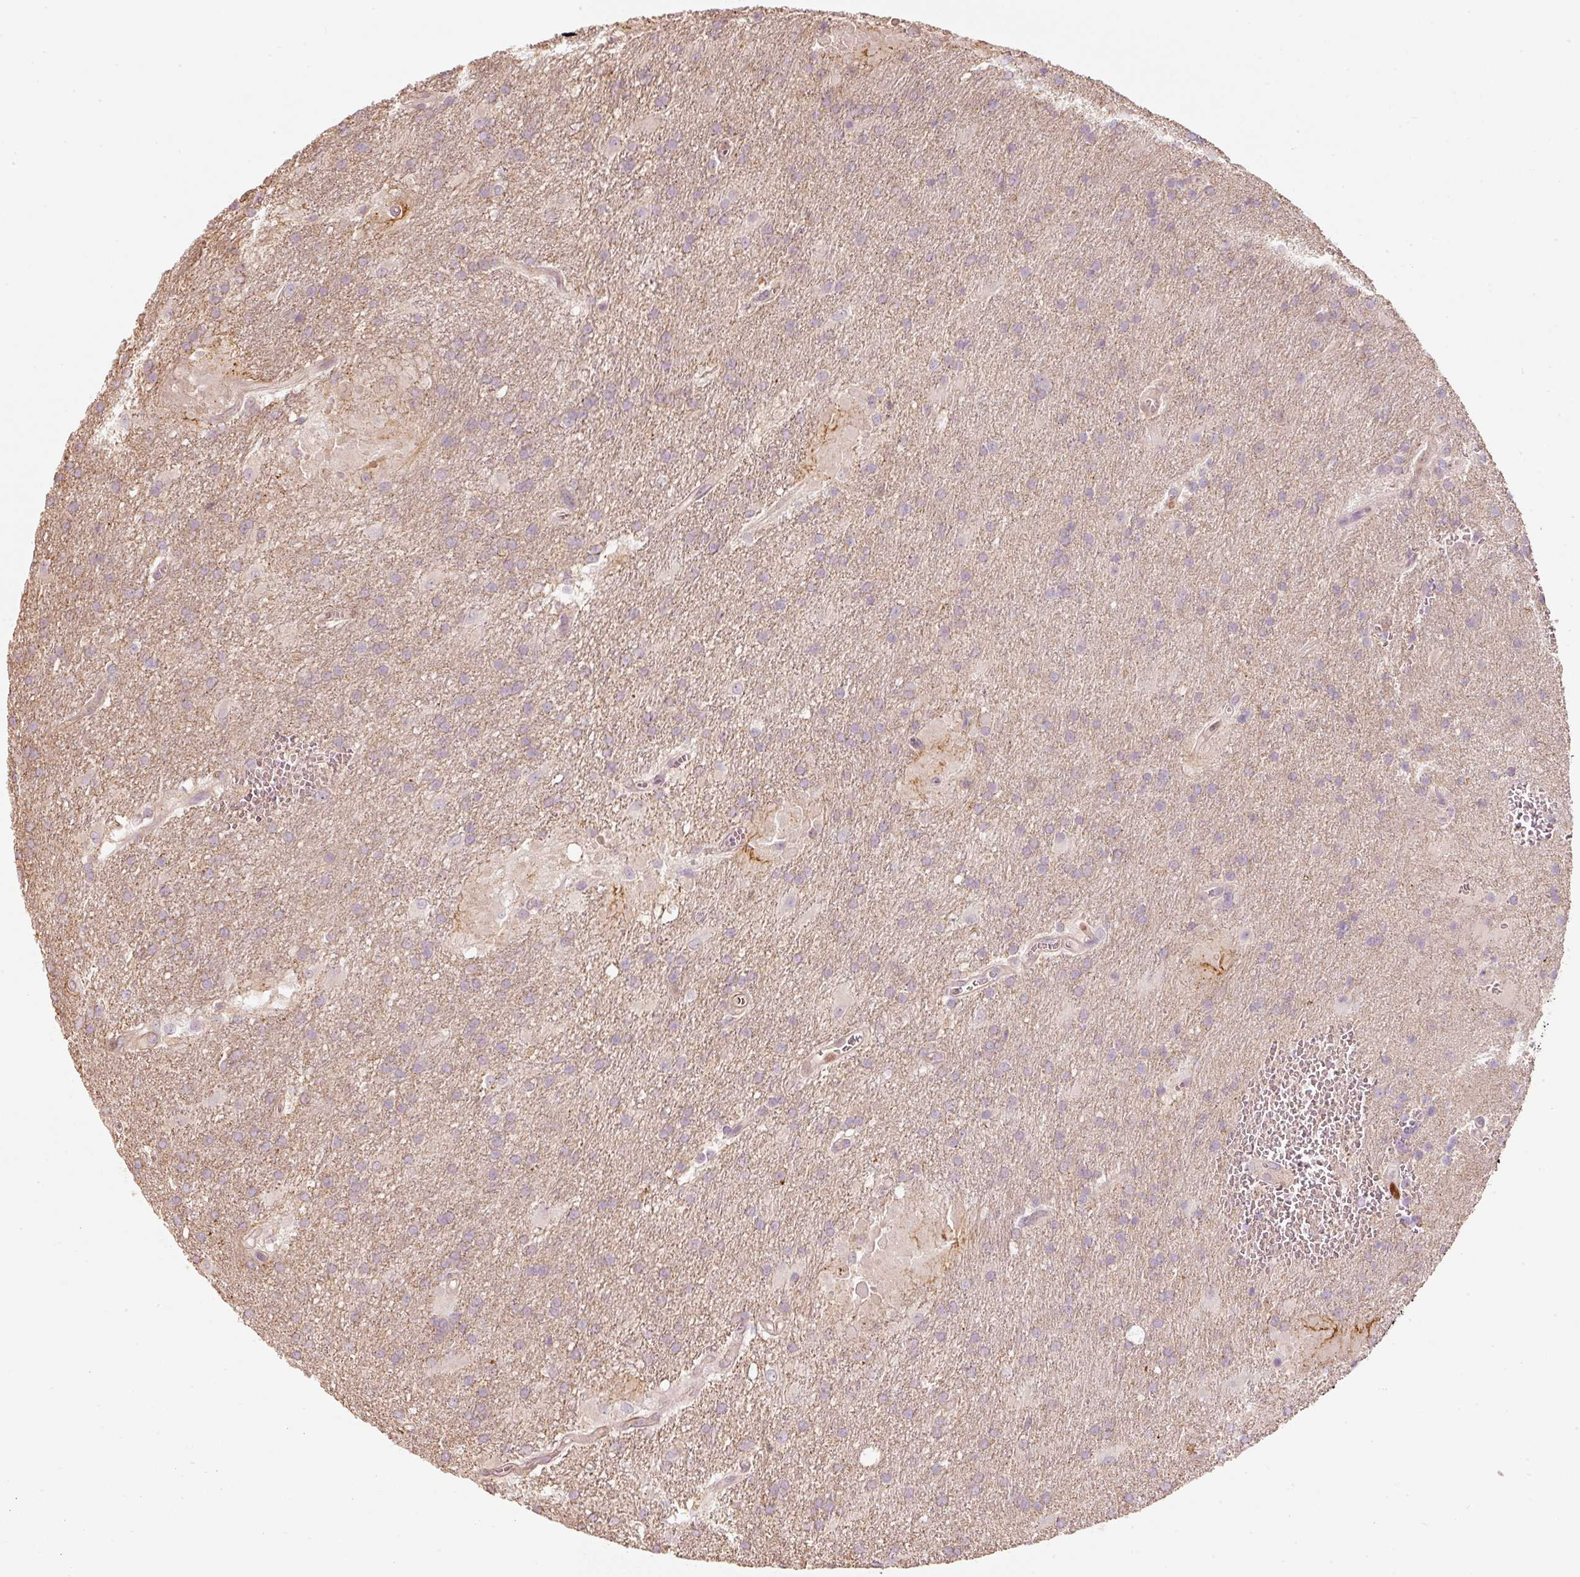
{"staining": {"intensity": "weak", "quantity": "<25%", "location": "cytoplasmic/membranous"}, "tissue": "glioma", "cell_type": "Tumor cells", "image_type": "cancer", "snomed": [{"axis": "morphology", "description": "Glioma, malignant, Low grade"}, {"axis": "topography", "description": "Brain"}], "caption": "A high-resolution histopathology image shows immunohistochemistry (IHC) staining of glioma, which shows no significant positivity in tumor cells.", "gene": "TREX2", "patient": {"sex": "male", "age": 66}}